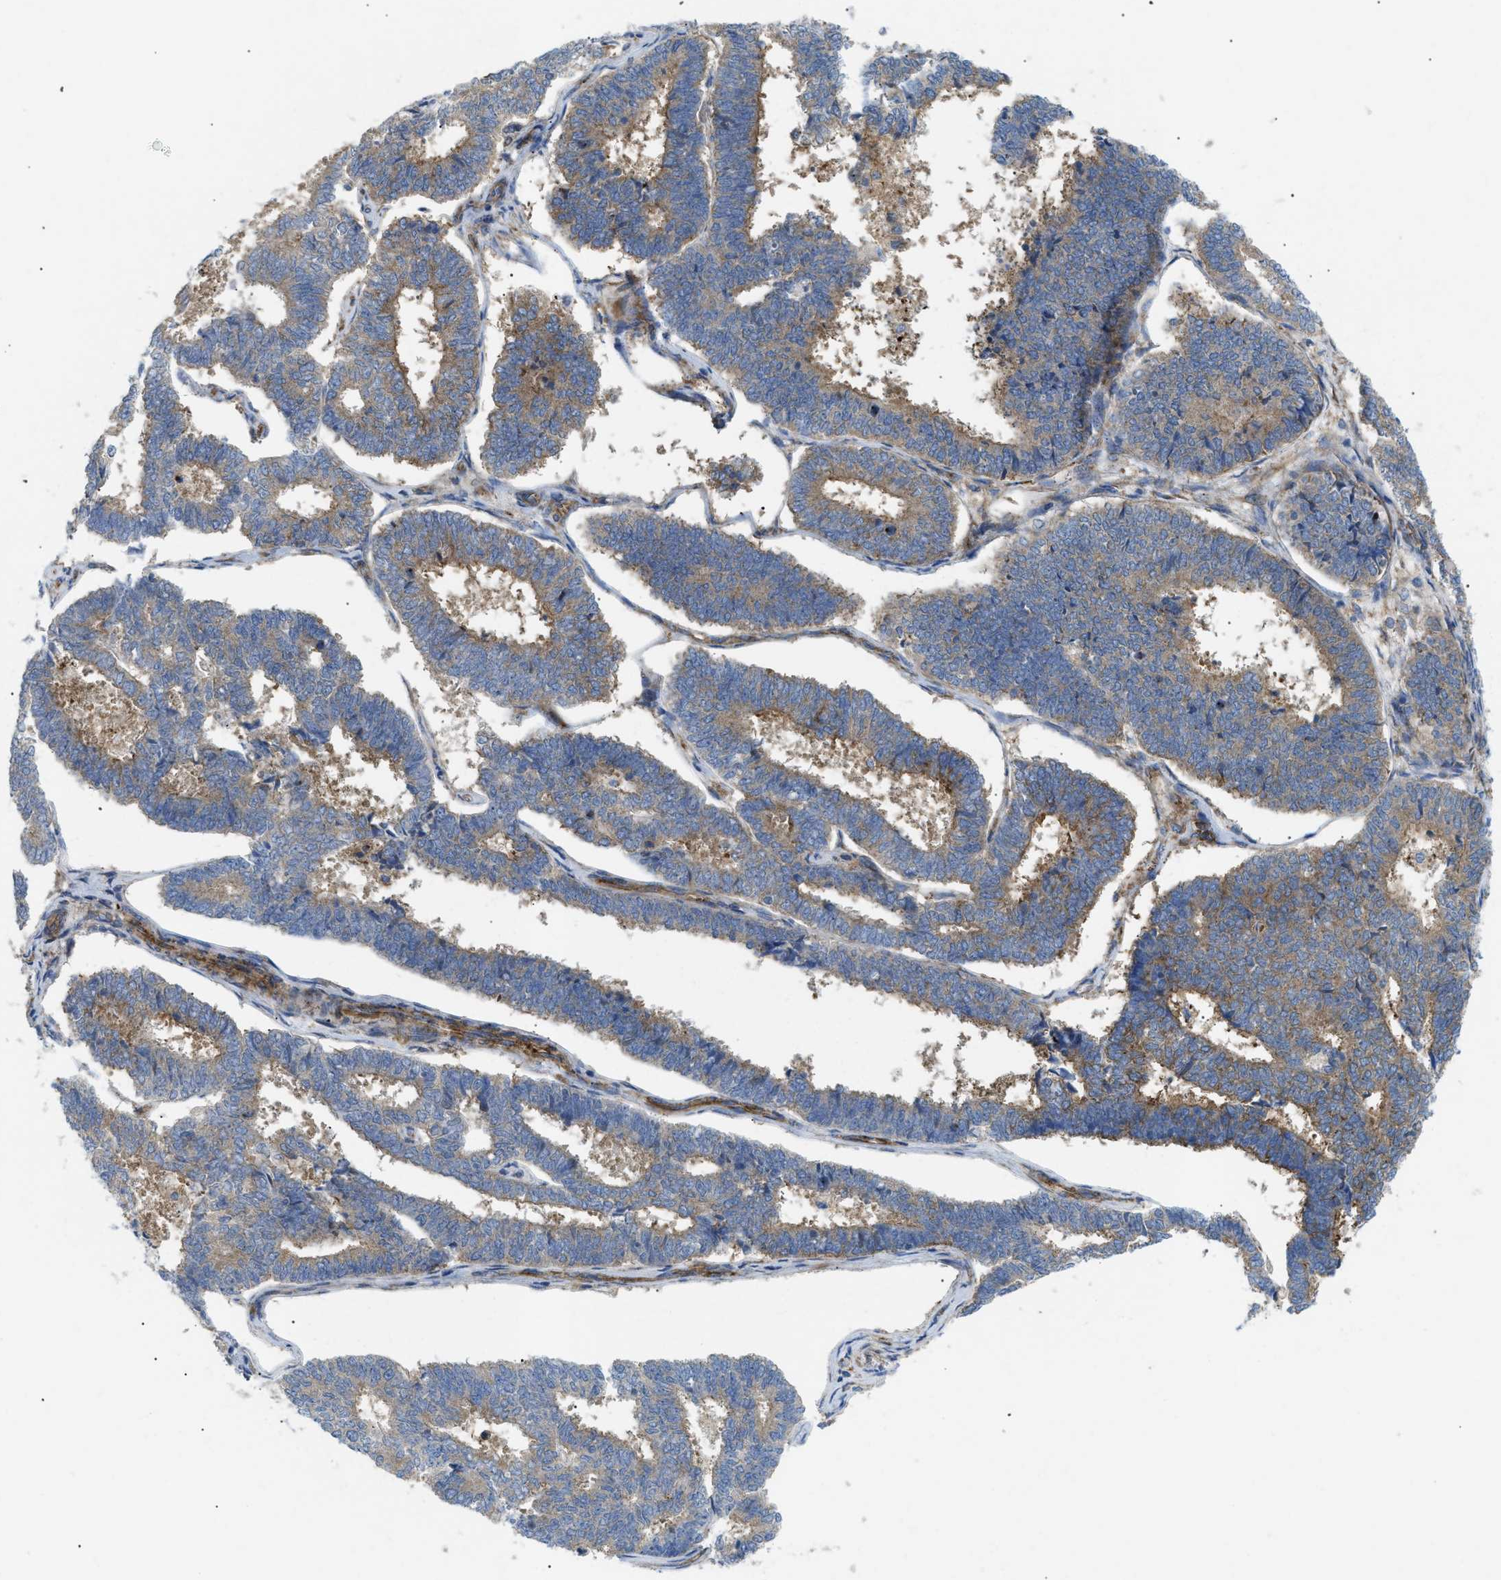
{"staining": {"intensity": "moderate", "quantity": ">75%", "location": "cytoplasmic/membranous"}, "tissue": "endometrial cancer", "cell_type": "Tumor cells", "image_type": "cancer", "snomed": [{"axis": "morphology", "description": "Adenocarcinoma, NOS"}, {"axis": "topography", "description": "Endometrium"}], "caption": "High-magnification brightfield microscopy of endometrial adenocarcinoma stained with DAB (3,3'-diaminobenzidine) (brown) and counterstained with hematoxylin (blue). tumor cells exhibit moderate cytoplasmic/membranous positivity is seen in approximately>75% of cells.", "gene": "DCTN4", "patient": {"sex": "female", "age": 70}}